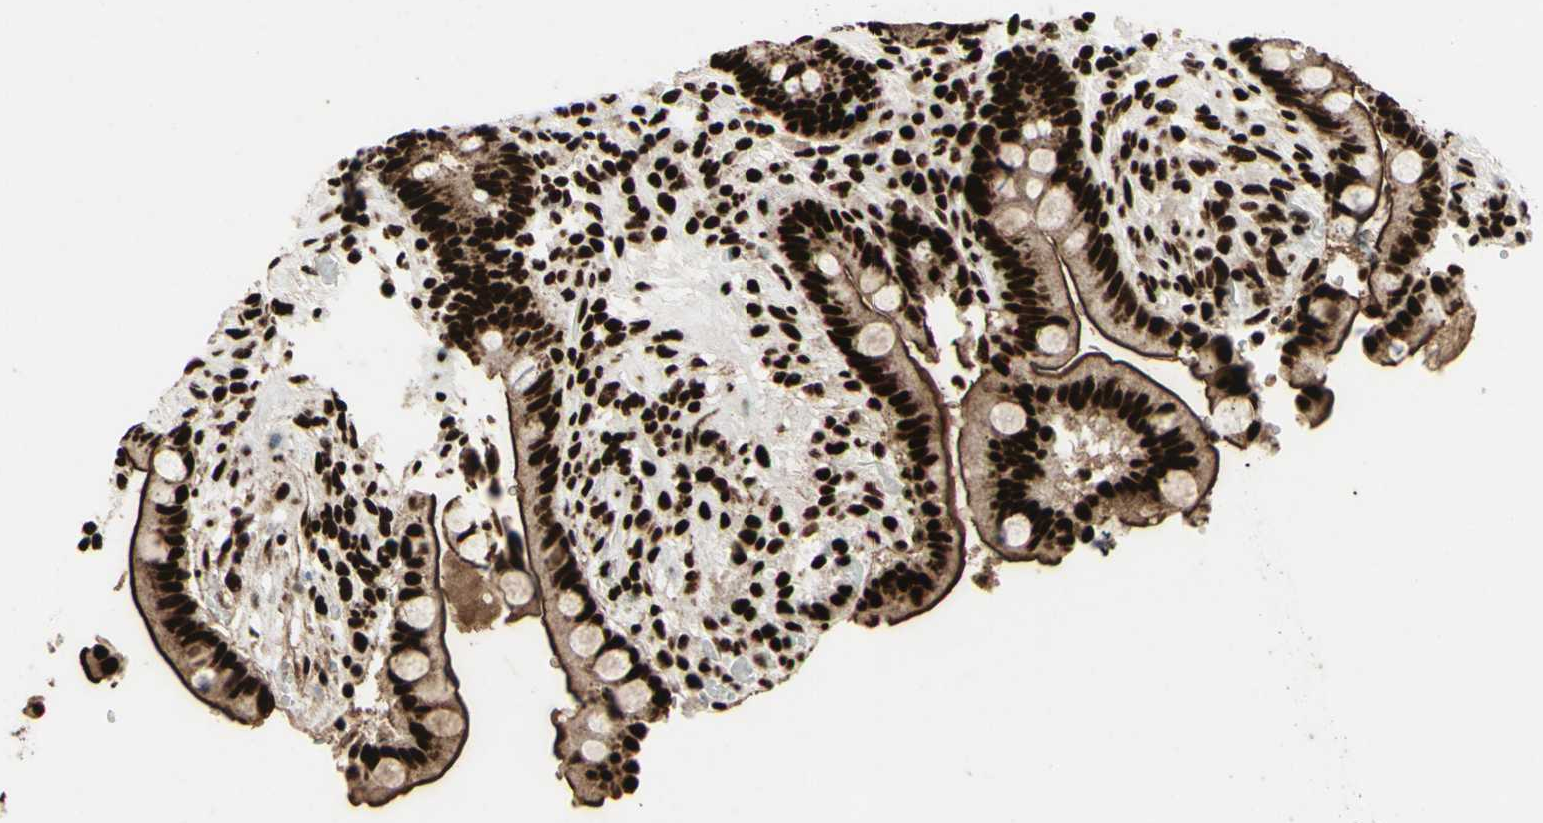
{"staining": {"intensity": "strong", "quantity": ">75%", "location": "nuclear"}, "tissue": "colon", "cell_type": "Endothelial cells", "image_type": "normal", "snomed": [{"axis": "morphology", "description": "Normal tissue, NOS"}, {"axis": "topography", "description": "Colon"}], "caption": "Immunohistochemistry (IHC) of unremarkable colon reveals high levels of strong nuclear expression in about >75% of endothelial cells.", "gene": "U2AF2", "patient": {"sex": "male", "age": 73}}